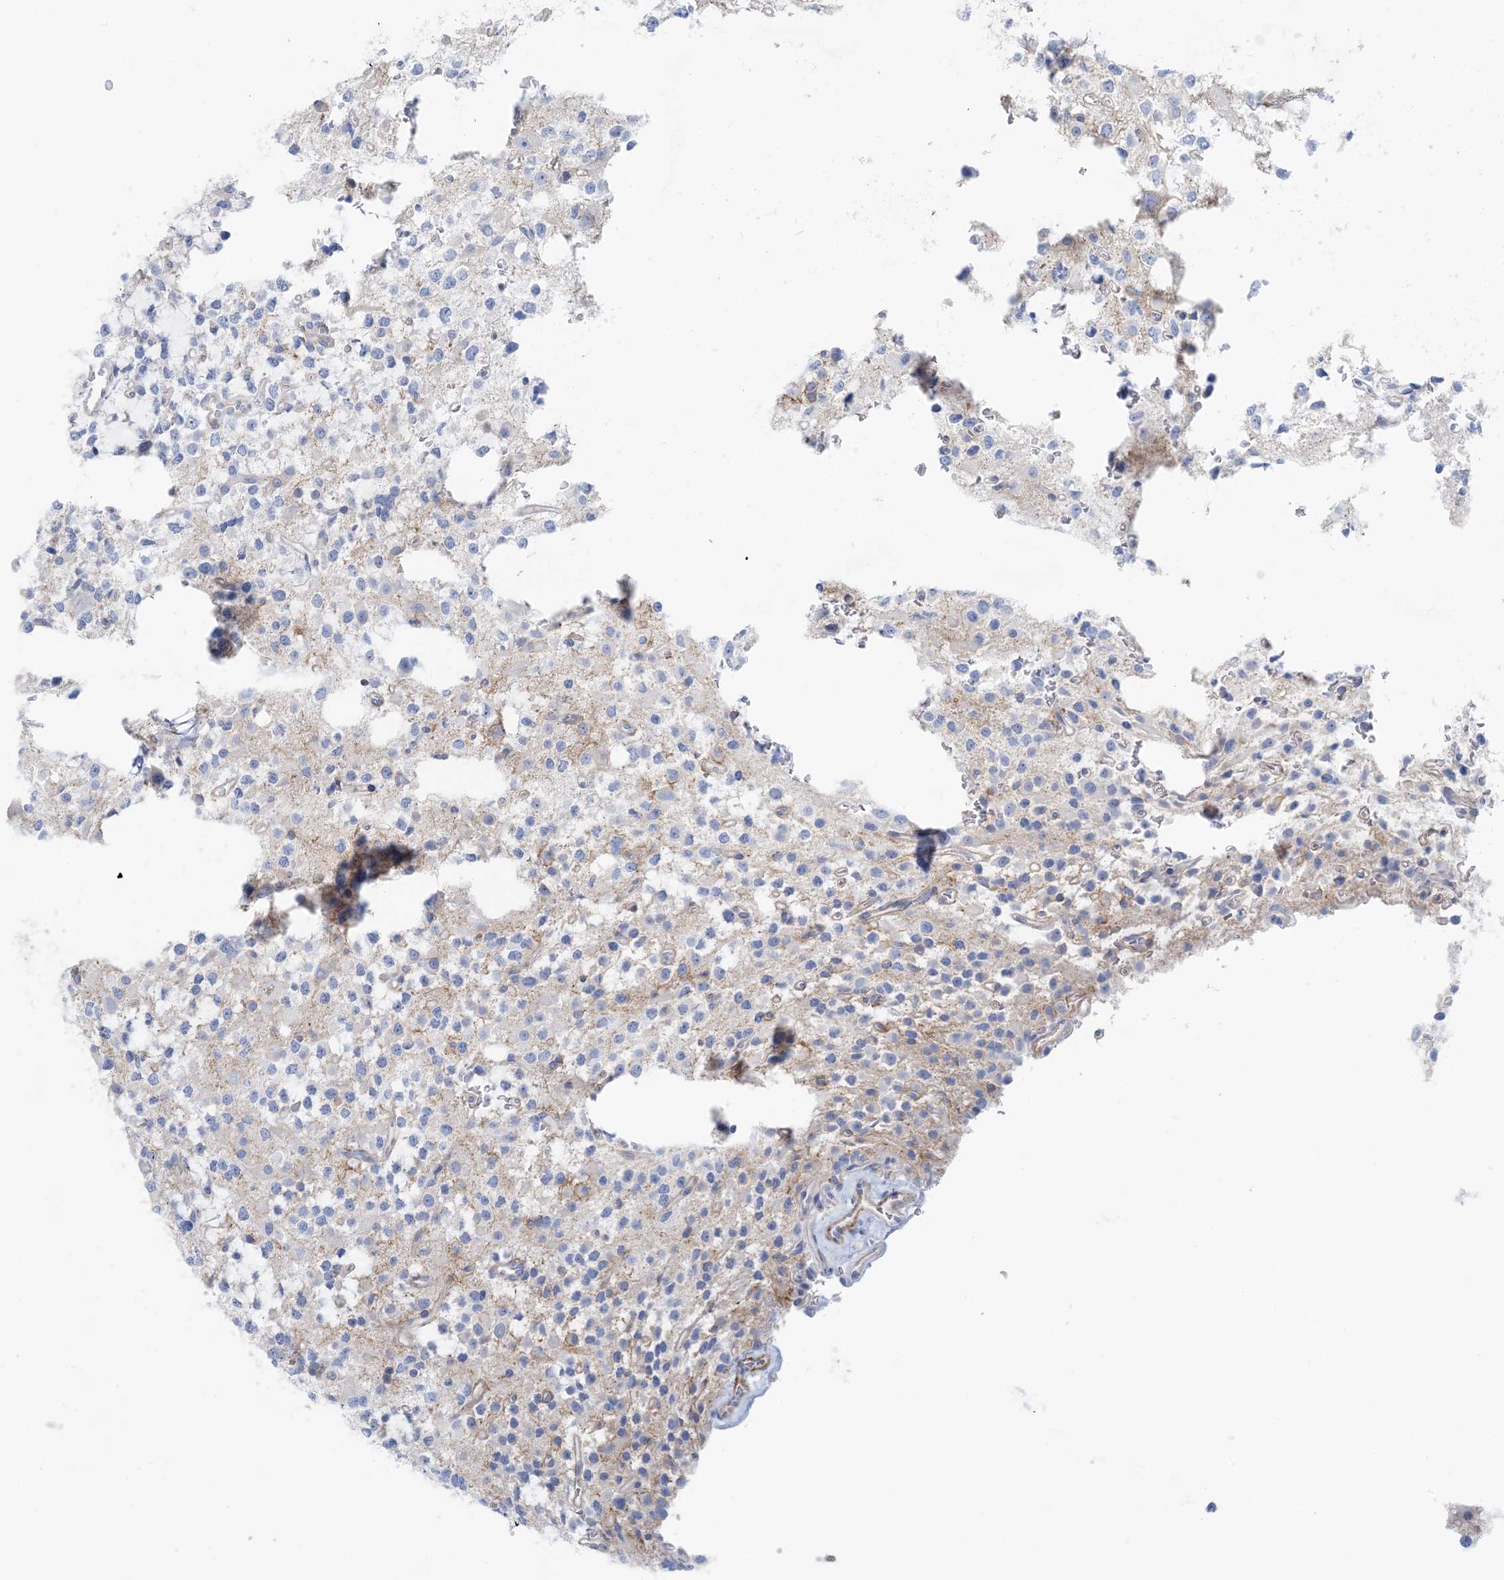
{"staining": {"intensity": "negative", "quantity": "none", "location": "none"}, "tissue": "glioma", "cell_type": "Tumor cells", "image_type": "cancer", "snomed": [{"axis": "morphology", "description": "Glioma, malignant, High grade"}, {"axis": "topography", "description": "Brain"}], "caption": "IHC image of neoplastic tissue: malignant glioma (high-grade) stained with DAB (3,3'-diaminobenzidine) exhibits no significant protein staining in tumor cells.", "gene": "SHANK1", "patient": {"sex": "female", "age": 62}}